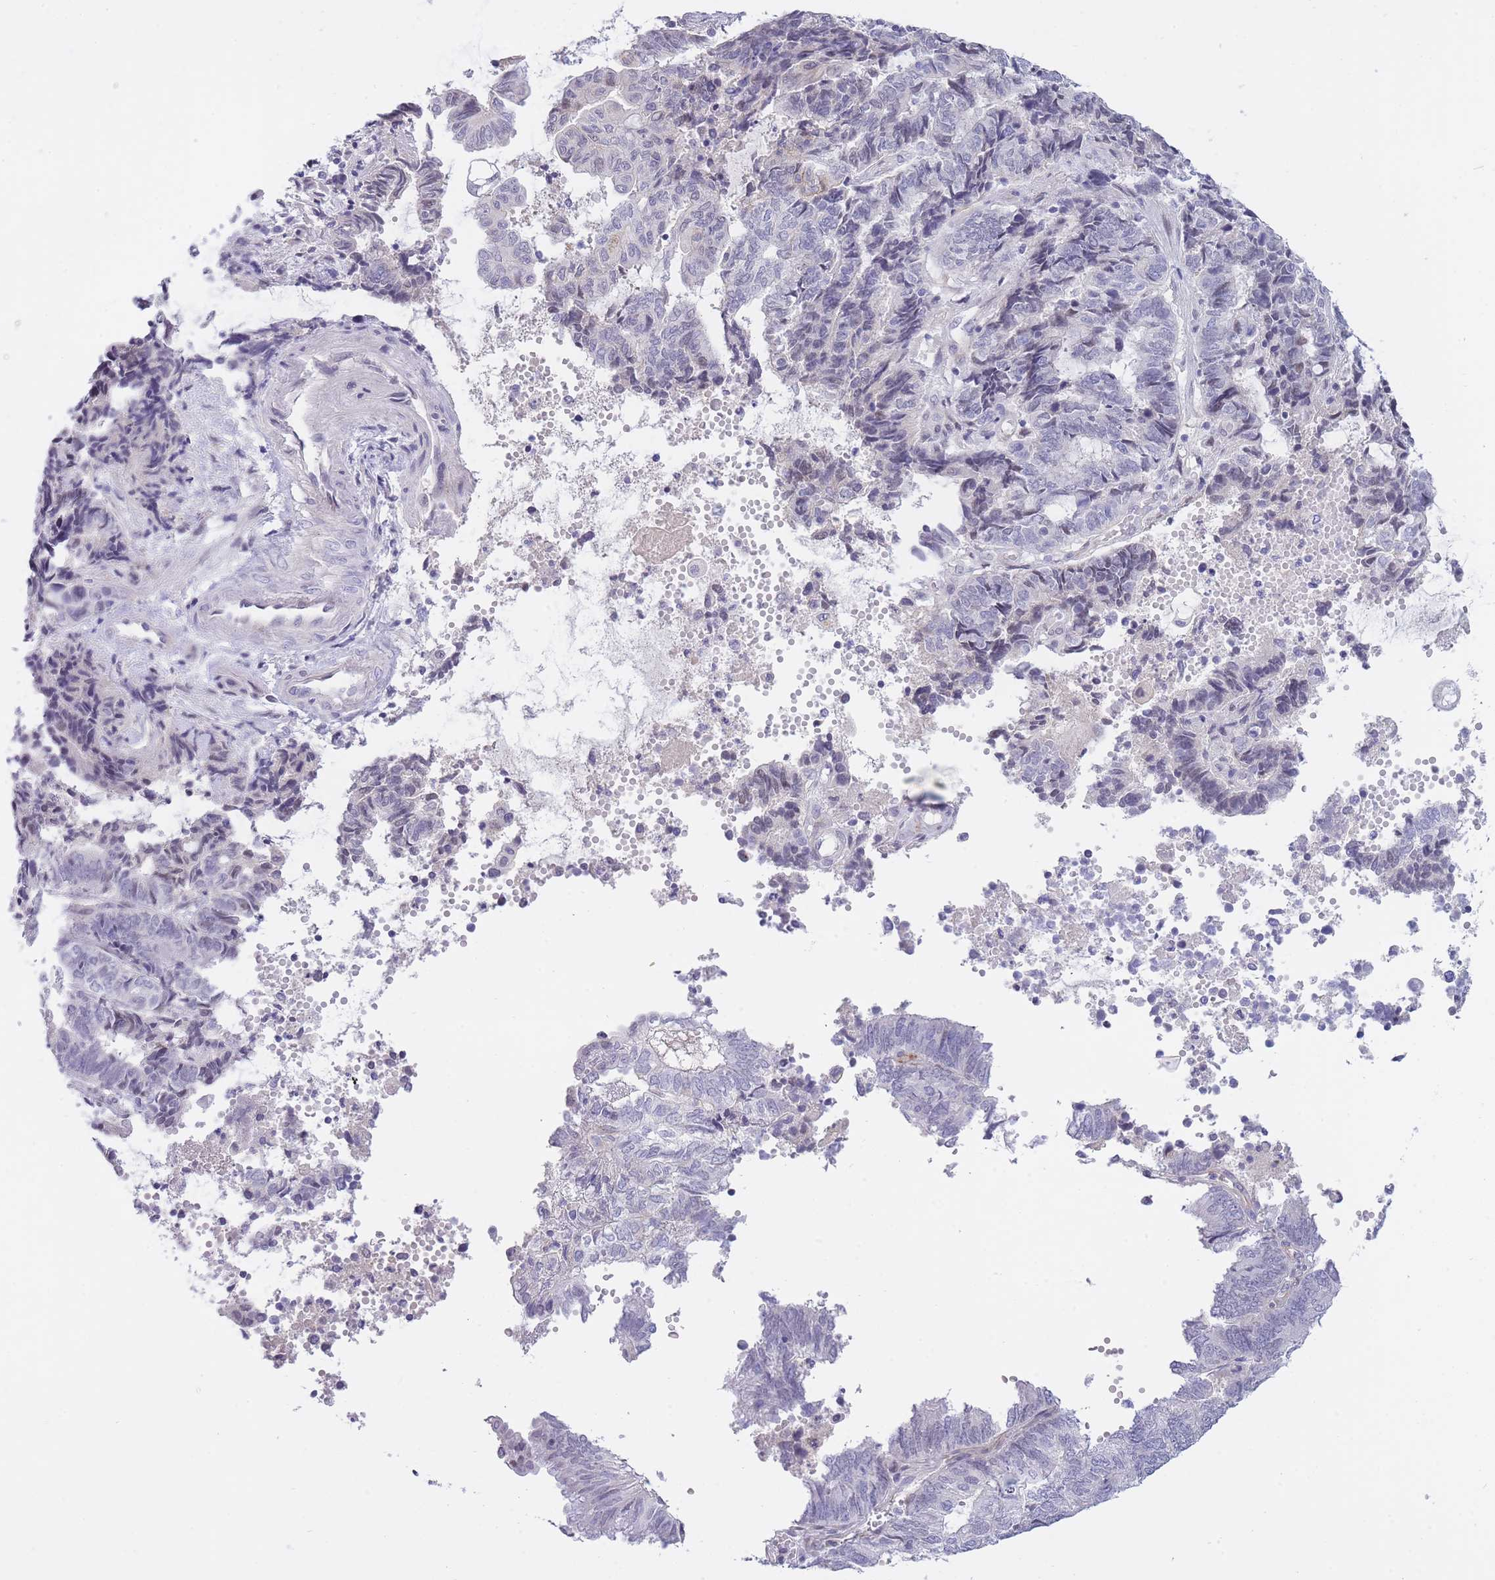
{"staining": {"intensity": "weak", "quantity": "<25%", "location": "nuclear"}, "tissue": "endometrial cancer", "cell_type": "Tumor cells", "image_type": "cancer", "snomed": [{"axis": "morphology", "description": "Adenocarcinoma, NOS"}, {"axis": "topography", "description": "Uterus"}, {"axis": "topography", "description": "Endometrium"}], "caption": "Micrograph shows no protein staining in tumor cells of adenocarcinoma (endometrial) tissue.", "gene": "PRR23B", "patient": {"sex": "female", "age": 70}}